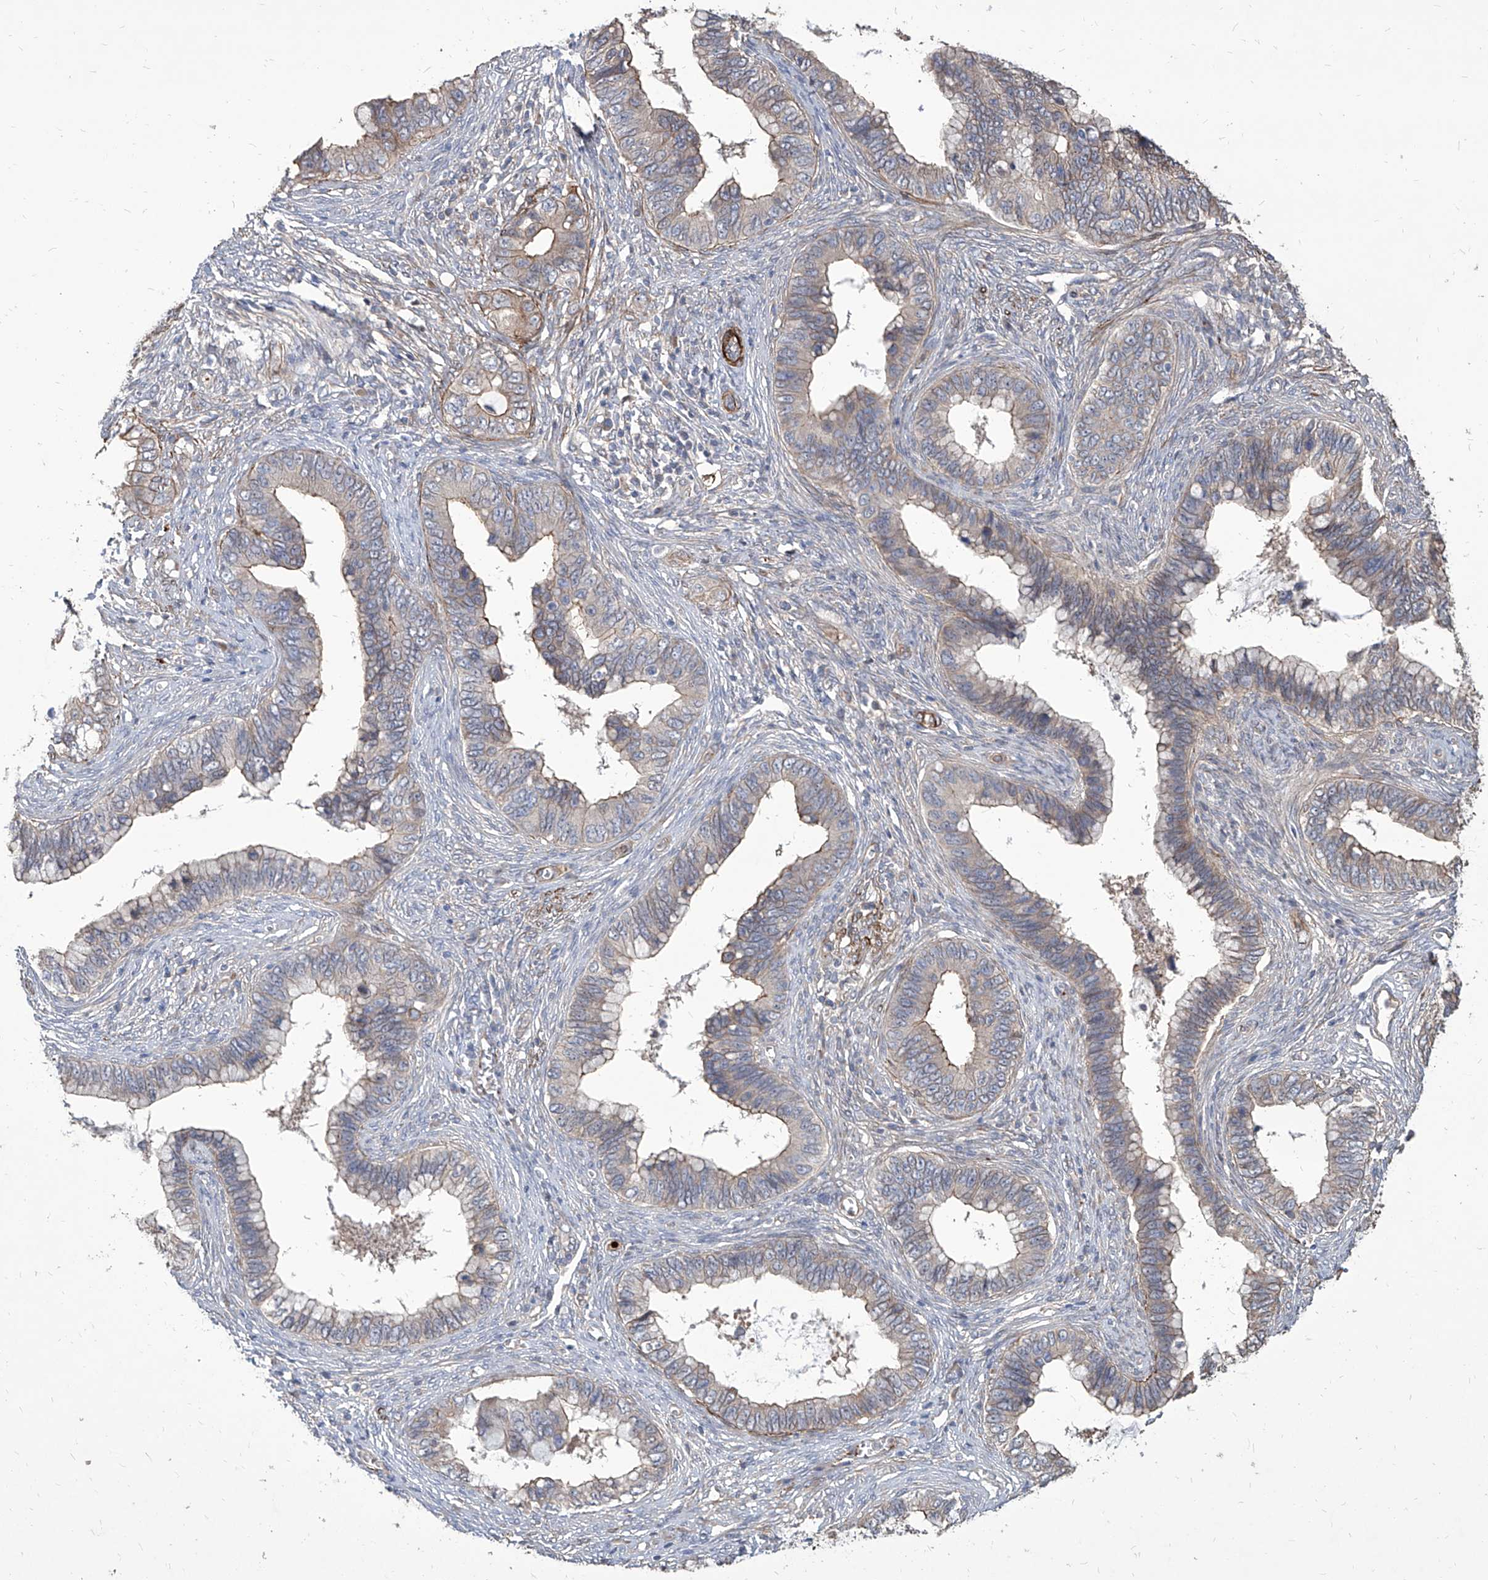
{"staining": {"intensity": "moderate", "quantity": "25%-75%", "location": "cytoplasmic/membranous"}, "tissue": "cervical cancer", "cell_type": "Tumor cells", "image_type": "cancer", "snomed": [{"axis": "morphology", "description": "Adenocarcinoma, NOS"}, {"axis": "topography", "description": "Cervix"}], "caption": "Immunohistochemical staining of adenocarcinoma (cervical) exhibits medium levels of moderate cytoplasmic/membranous expression in about 25%-75% of tumor cells.", "gene": "FAM83B", "patient": {"sex": "female", "age": 44}}